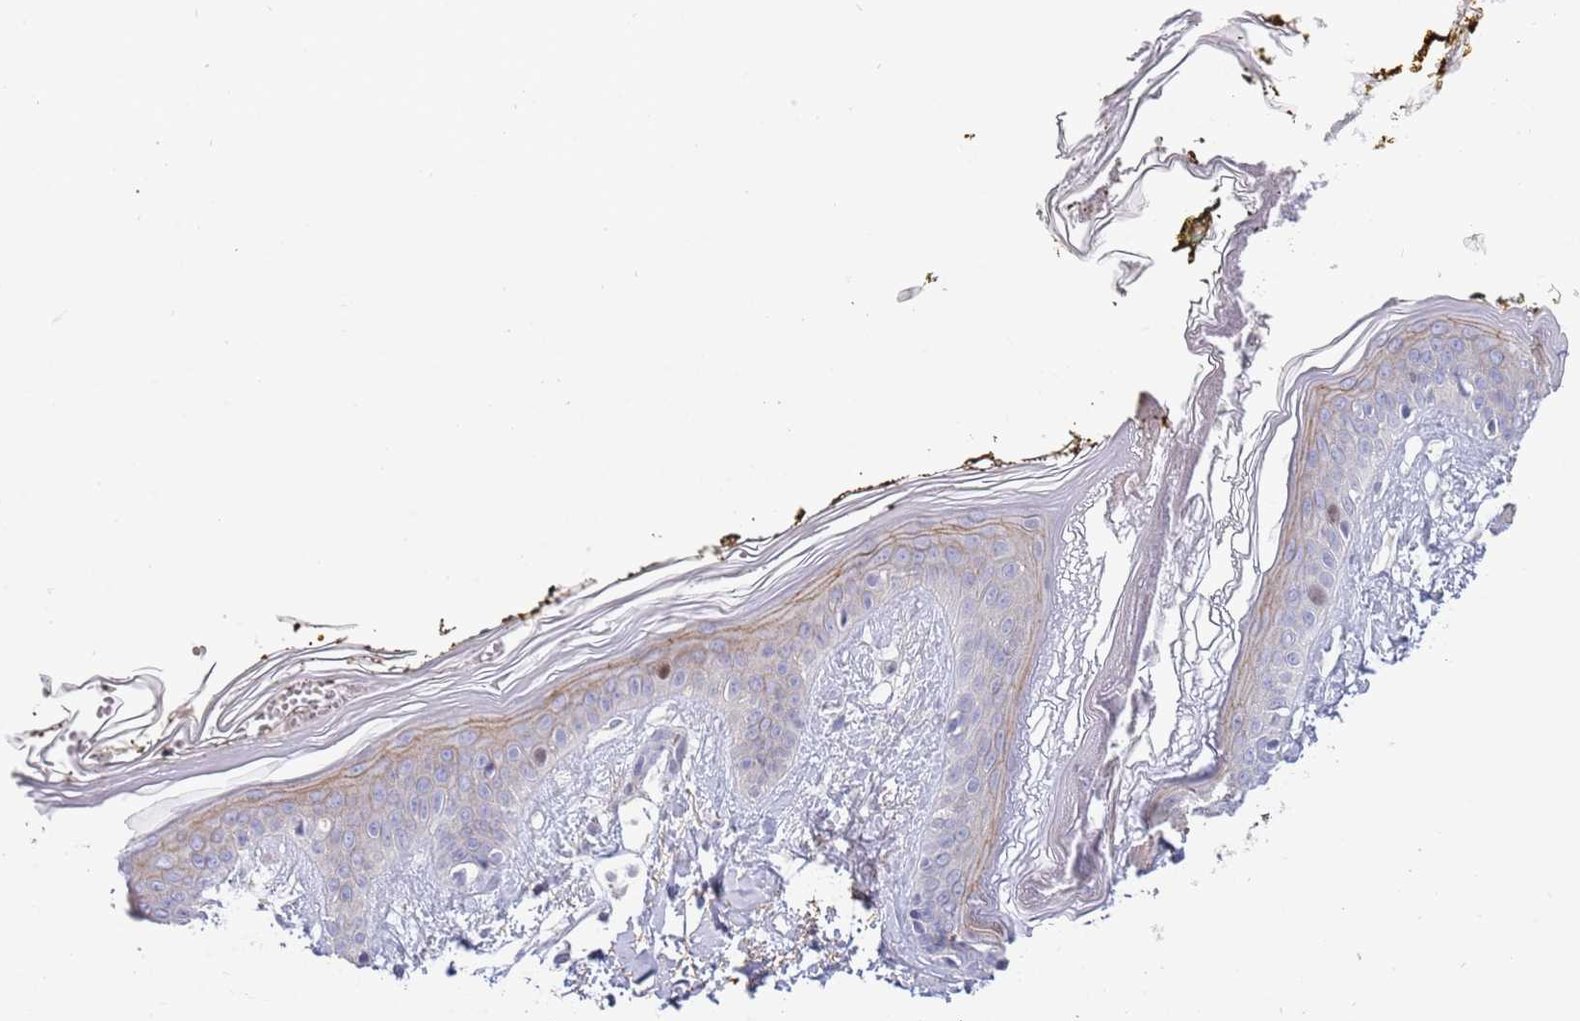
{"staining": {"intensity": "negative", "quantity": "none", "location": "none"}, "tissue": "skin", "cell_type": "Fibroblasts", "image_type": "normal", "snomed": [{"axis": "morphology", "description": "Normal tissue, NOS"}, {"axis": "topography", "description": "Skin"}], "caption": "Immunohistochemistry histopathology image of unremarkable skin: human skin stained with DAB shows no significant protein positivity in fibroblasts. Brightfield microscopy of immunohistochemistry stained with DAB (brown) and hematoxylin (blue), captured at high magnification.", "gene": "PIMREG", "patient": {"sex": "female", "age": 34}}